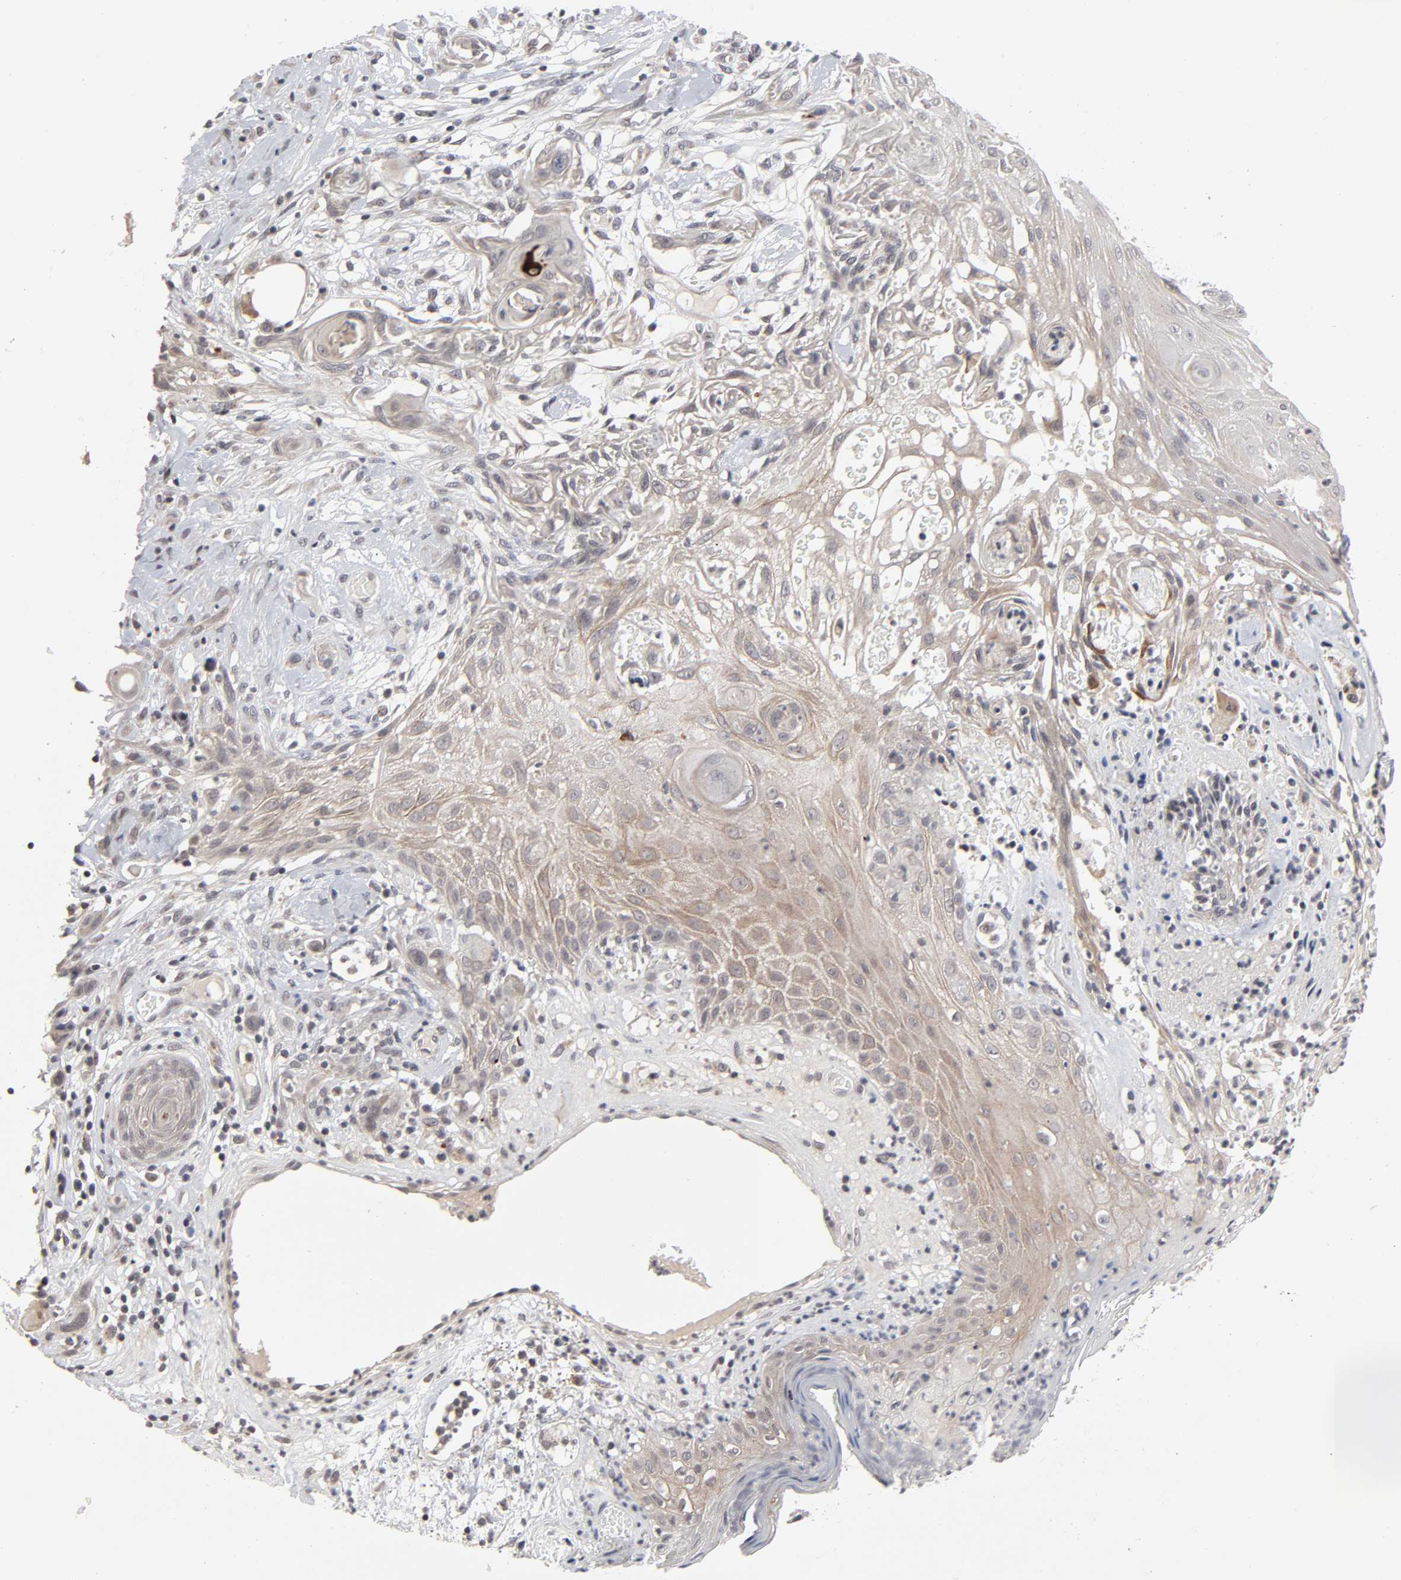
{"staining": {"intensity": "moderate", "quantity": "25%-75%", "location": "cytoplasmic/membranous"}, "tissue": "skin cancer", "cell_type": "Tumor cells", "image_type": "cancer", "snomed": [{"axis": "morphology", "description": "Normal tissue, NOS"}, {"axis": "morphology", "description": "Squamous cell carcinoma, NOS"}, {"axis": "topography", "description": "Skin"}], "caption": "Skin squamous cell carcinoma was stained to show a protein in brown. There is medium levels of moderate cytoplasmic/membranous positivity in approximately 25%-75% of tumor cells. (IHC, brightfield microscopy, high magnification).", "gene": "AUH", "patient": {"sex": "female", "age": 59}}